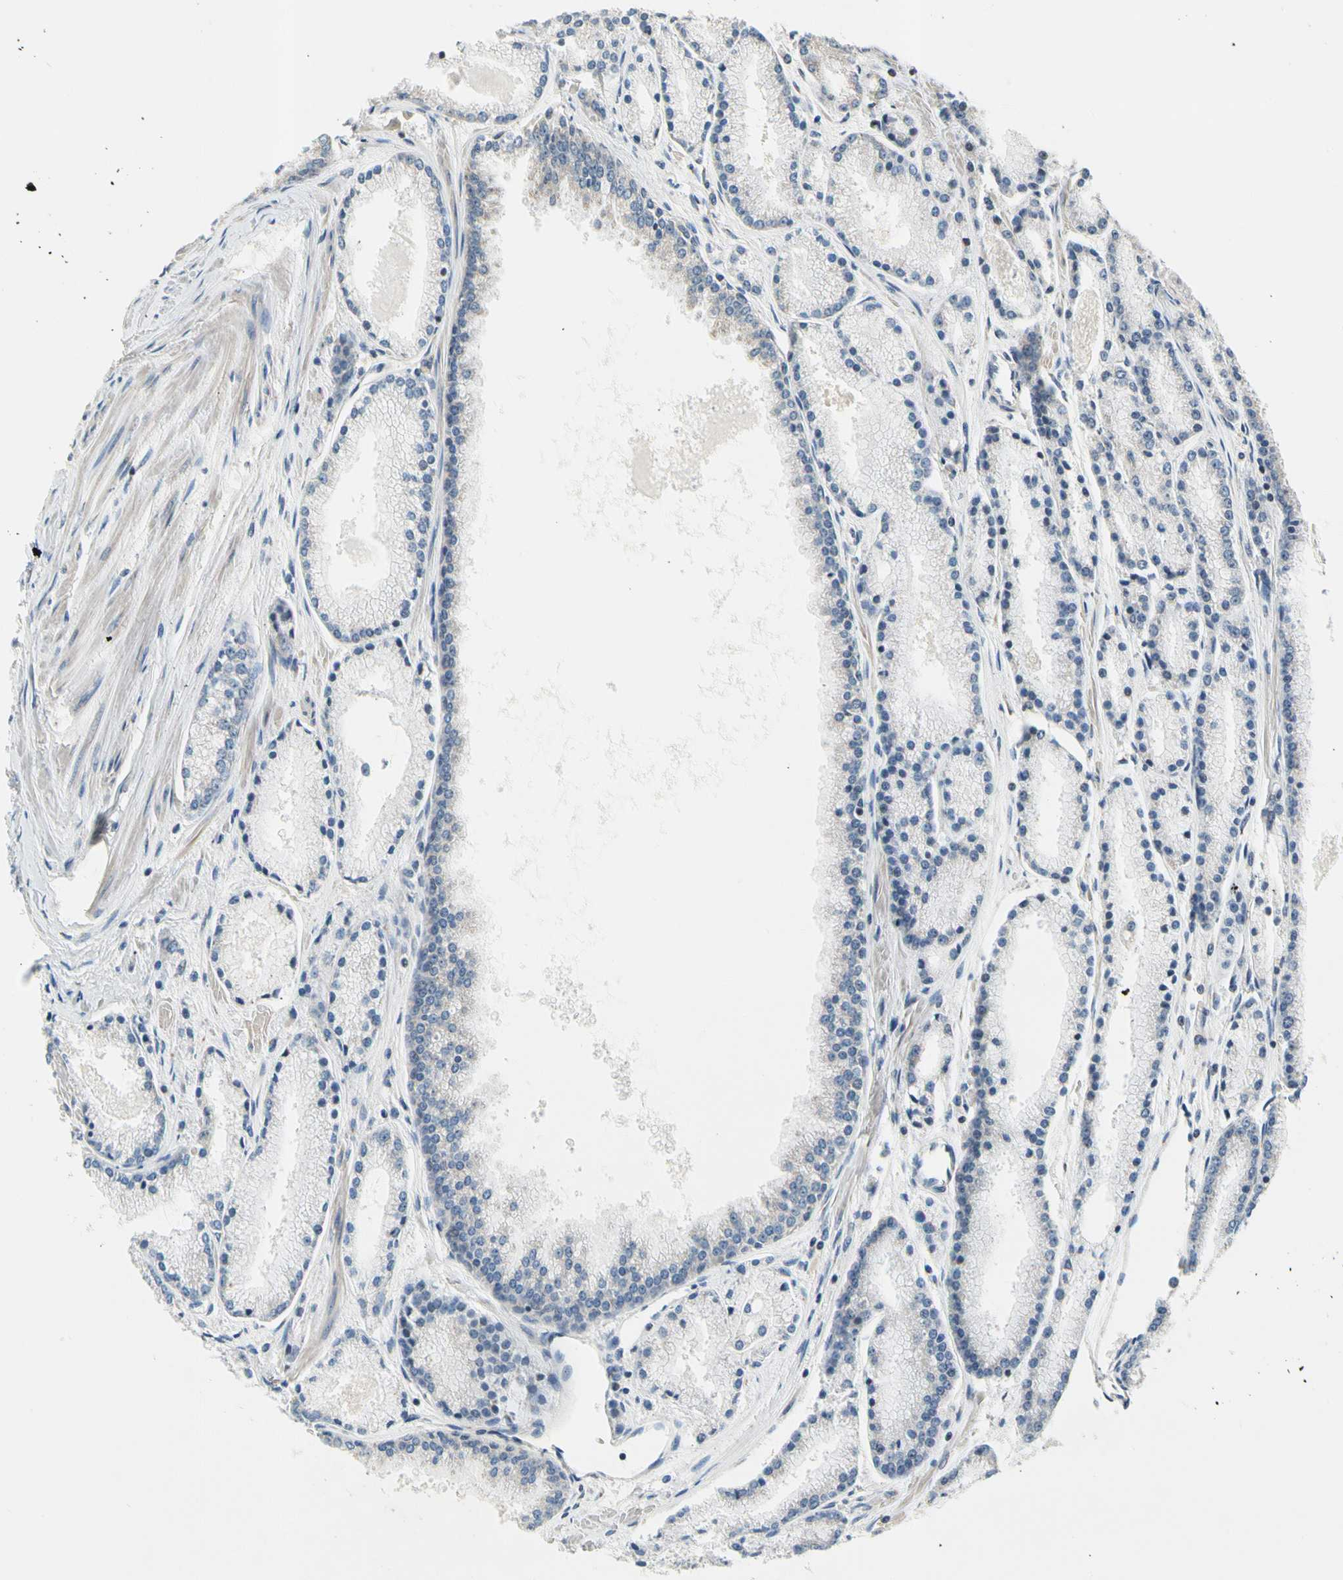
{"staining": {"intensity": "negative", "quantity": "none", "location": "none"}, "tissue": "prostate cancer", "cell_type": "Tumor cells", "image_type": "cancer", "snomed": [{"axis": "morphology", "description": "Adenocarcinoma, High grade"}, {"axis": "topography", "description": "Prostate"}], "caption": "Photomicrograph shows no protein expression in tumor cells of prostate cancer (high-grade adenocarcinoma) tissue.", "gene": "SOX30", "patient": {"sex": "male", "age": 61}}